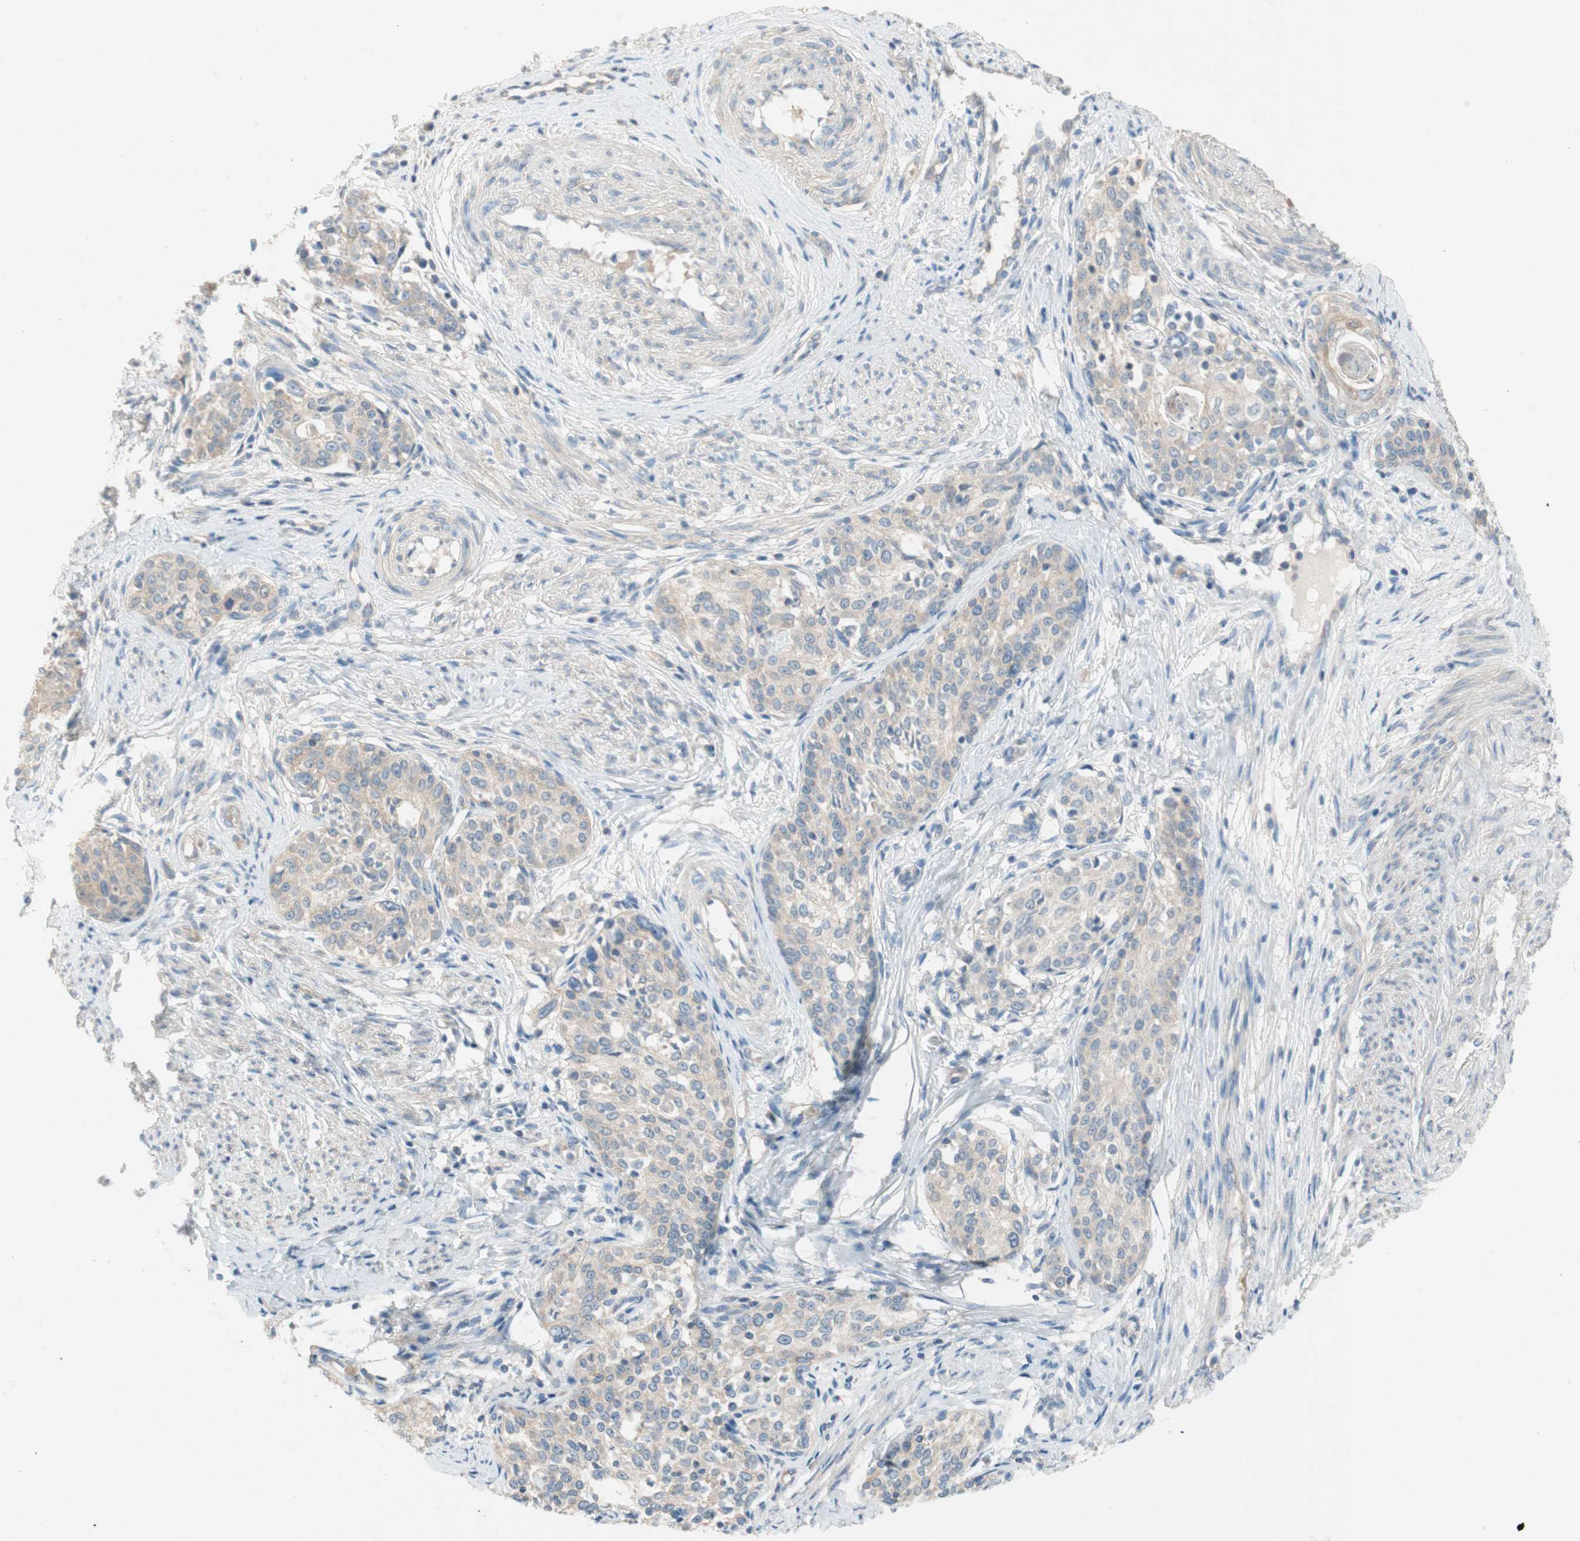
{"staining": {"intensity": "negative", "quantity": "none", "location": "none"}, "tissue": "cervical cancer", "cell_type": "Tumor cells", "image_type": "cancer", "snomed": [{"axis": "morphology", "description": "Squamous cell carcinoma, NOS"}, {"axis": "morphology", "description": "Adenocarcinoma, NOS"}, {"axis": "topography", "description": "Cervix"}], "caption": "A histopathology image of adenocarcinoma (cervical) stained for a protein displays no brown staining in tumor cells.", "gene": "GLUL", "patient": {"sex": "female", "age": 52}}